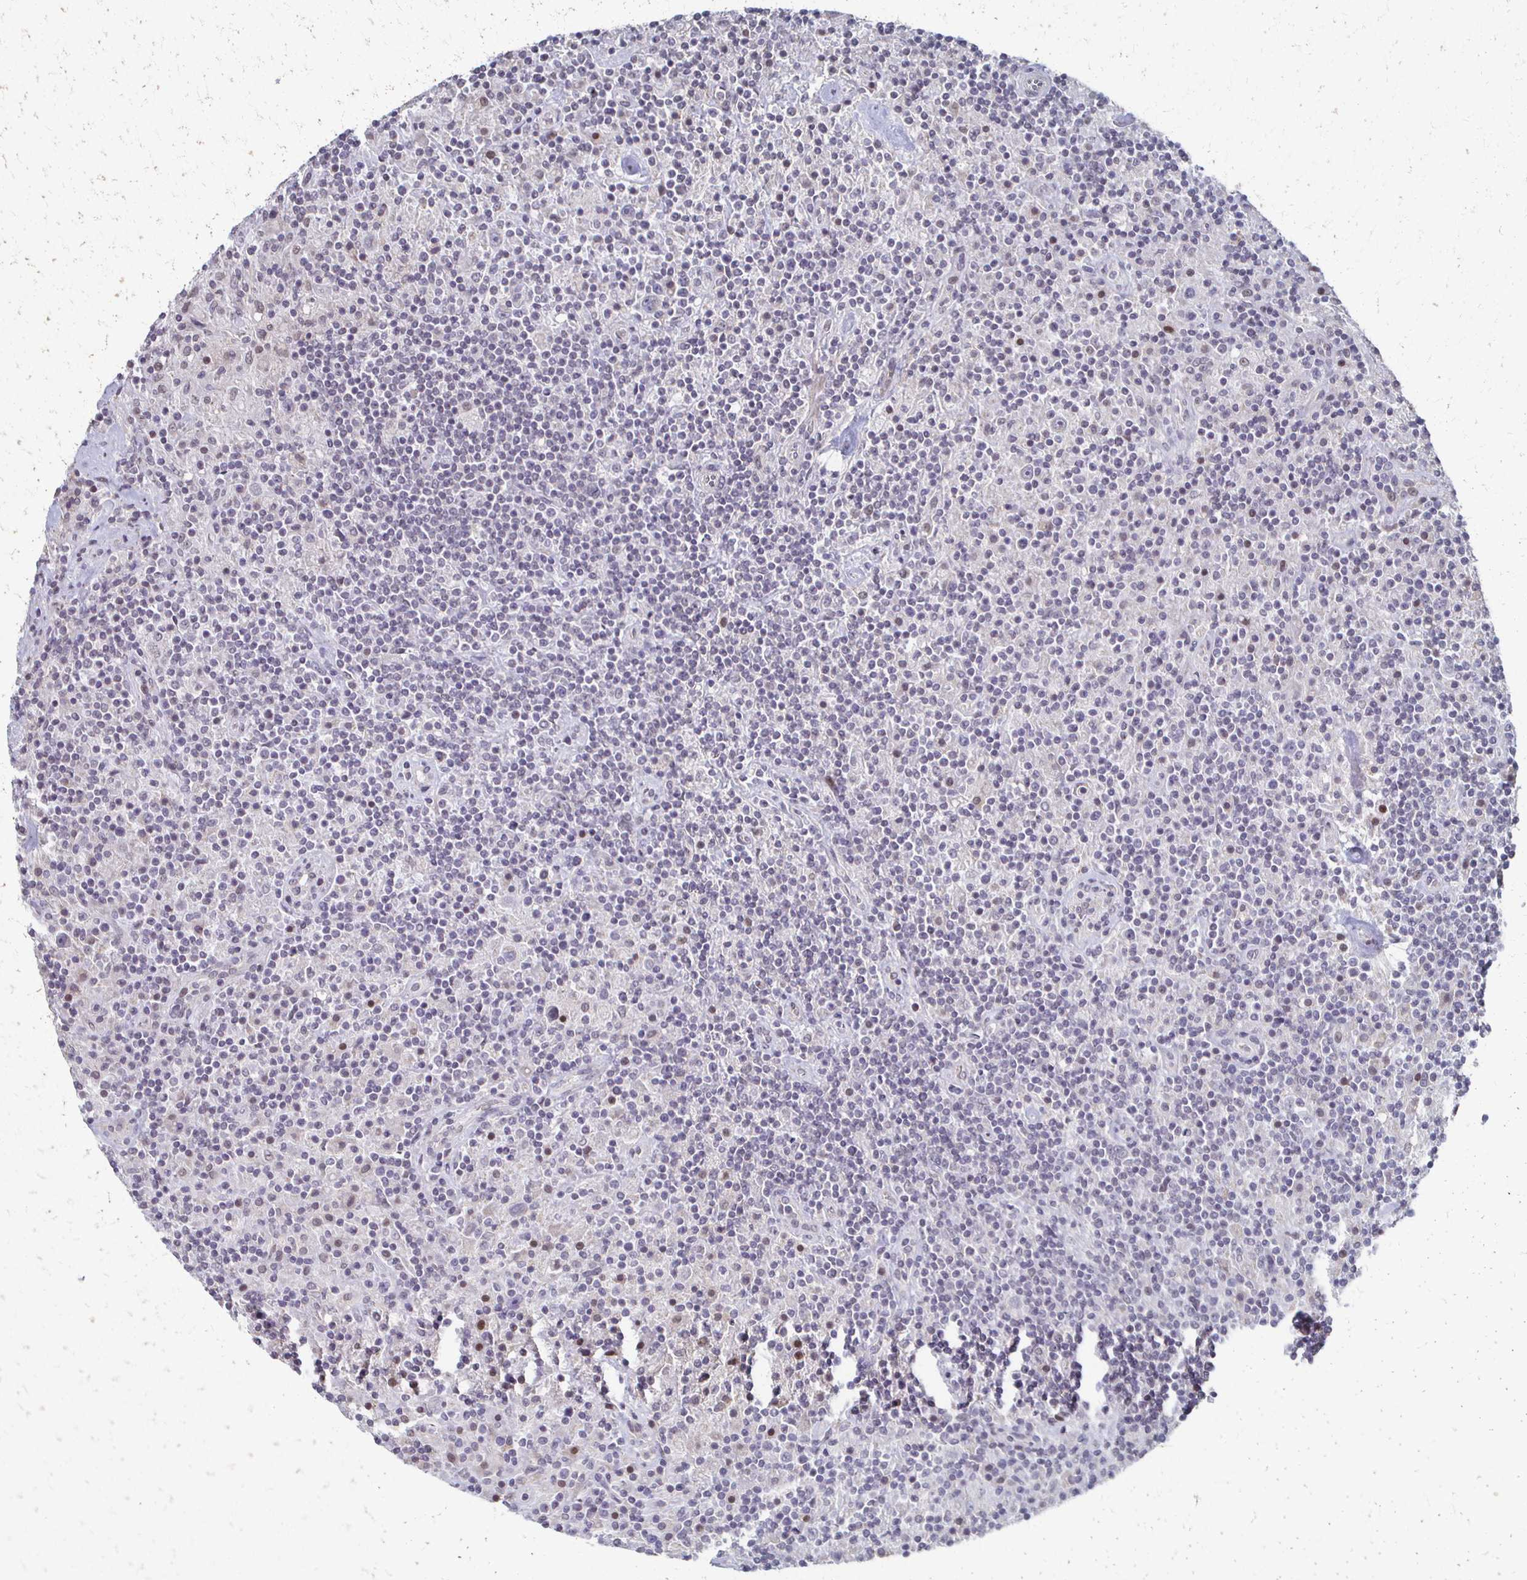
{"staining": {"intensity": "negative", "quantity": "none", "location": "none"}, "tissue": "lymphoma", "cell_type": "Tumor cells", "image_type": "cancer", "snomed": [{"axis": "morphology", "description": "Hodgkin's disease, NOS"}, {"axis": "topography", "description": "Lymph node"}], "caption": "This photomicrograph is of lymphoma stained with immunohistochemistry (IHC) to label a protein in brown with the nuclei are counter-stained blue. There is no expression in tumor cells.", "gene": "DAB1", "patient": {"sex": "male", "age": 70}}